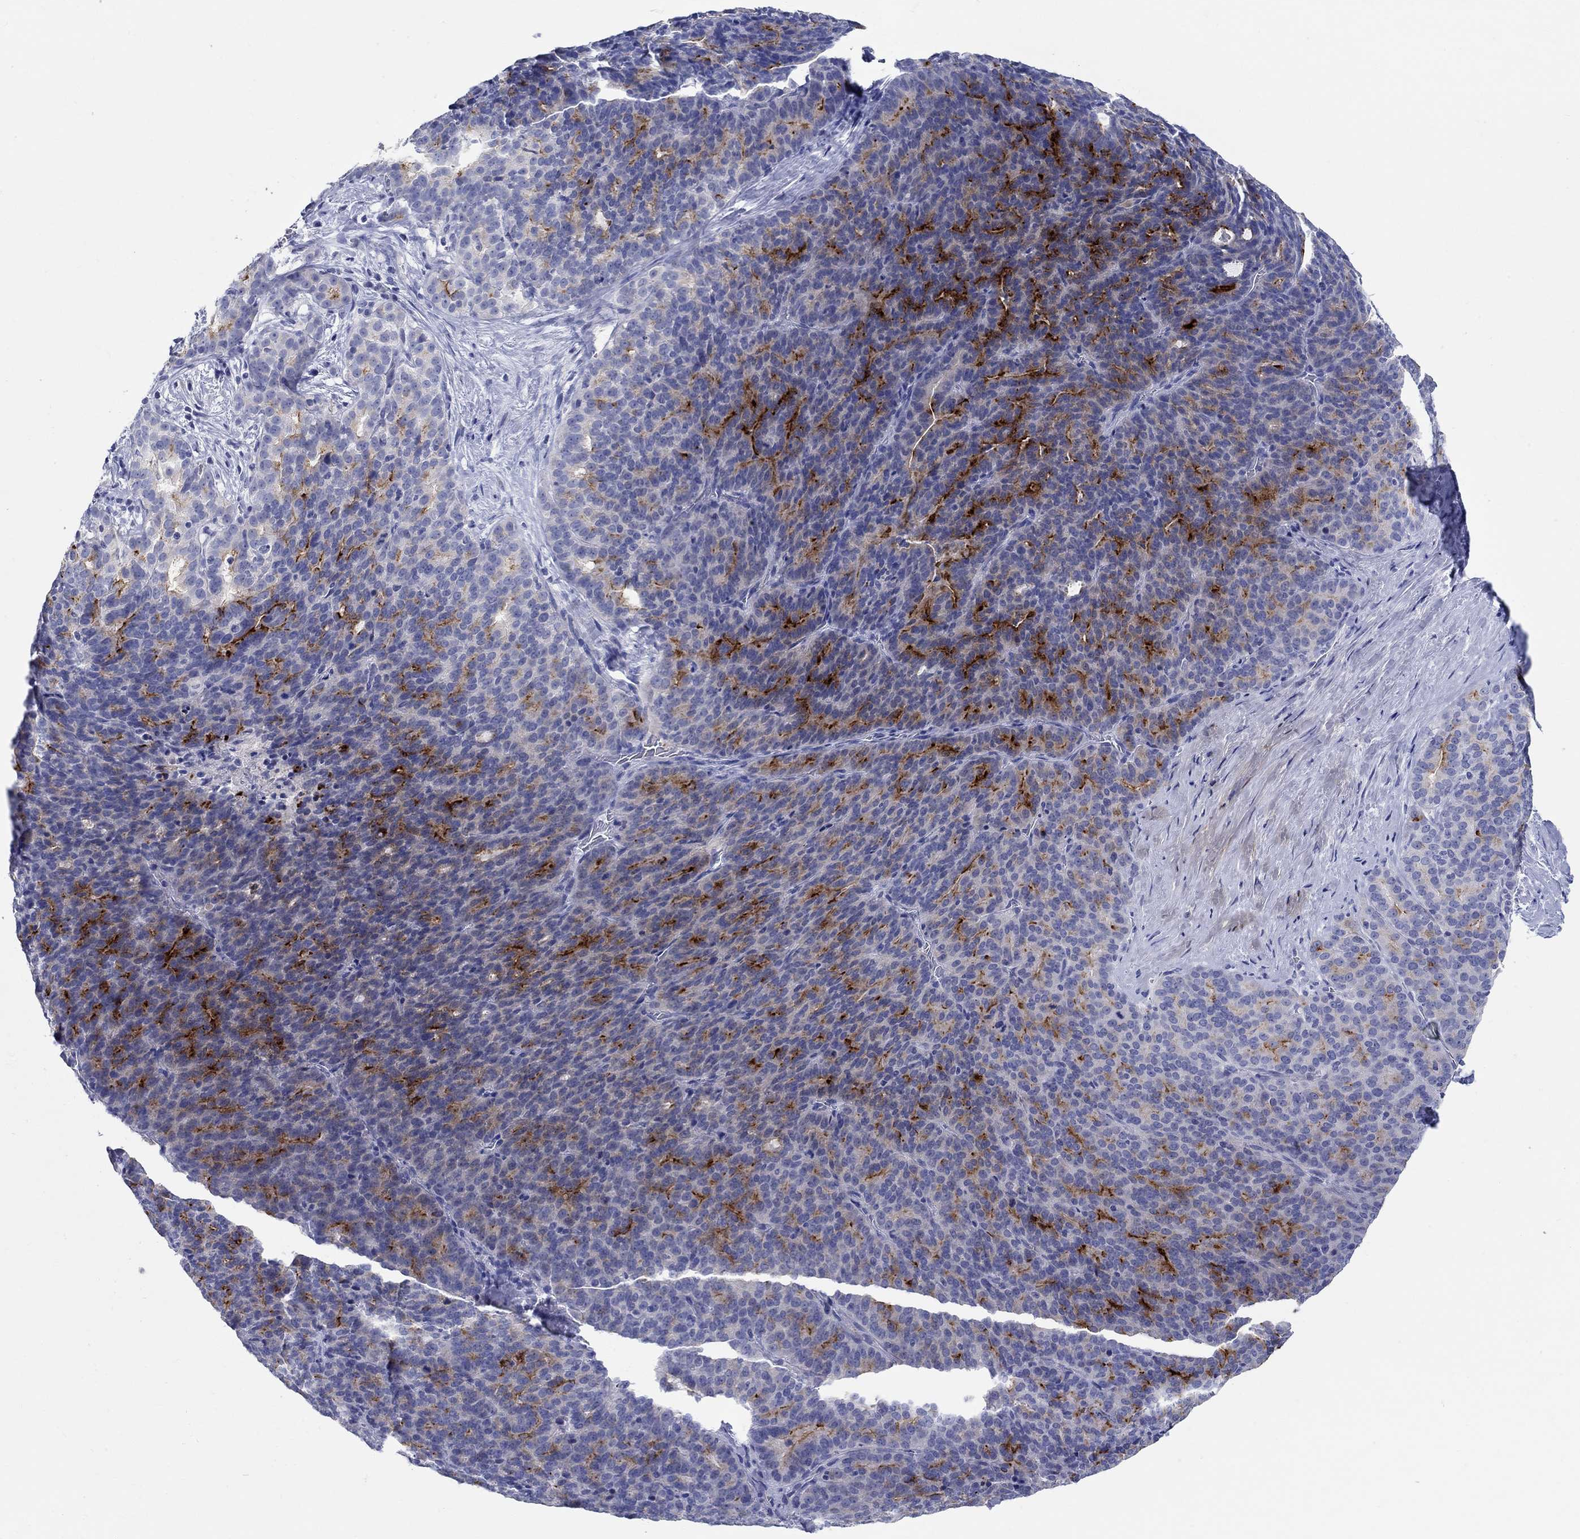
{"staining": {"intensity": "strong", "quantity": "<25%", "location": "cytoplasmic/membranous"}, "tissue": "liver cancer", "cell_type": "Tumor cells", "image_type": "cancer", "snomed": [{"axis": "morphology", "description": "Cholangiocarcinoma"}, {"axis": "topography", "description": "Liver"}], "caption": "Human liver cancer (cholangiocarcinoma) stained with a brown dye demonstrates strong cytoplasmic/membranous positive staining in about <25% of tumor cells.", "gene": "CRYGD", "patient": {"sex": "female", "age": 47}}